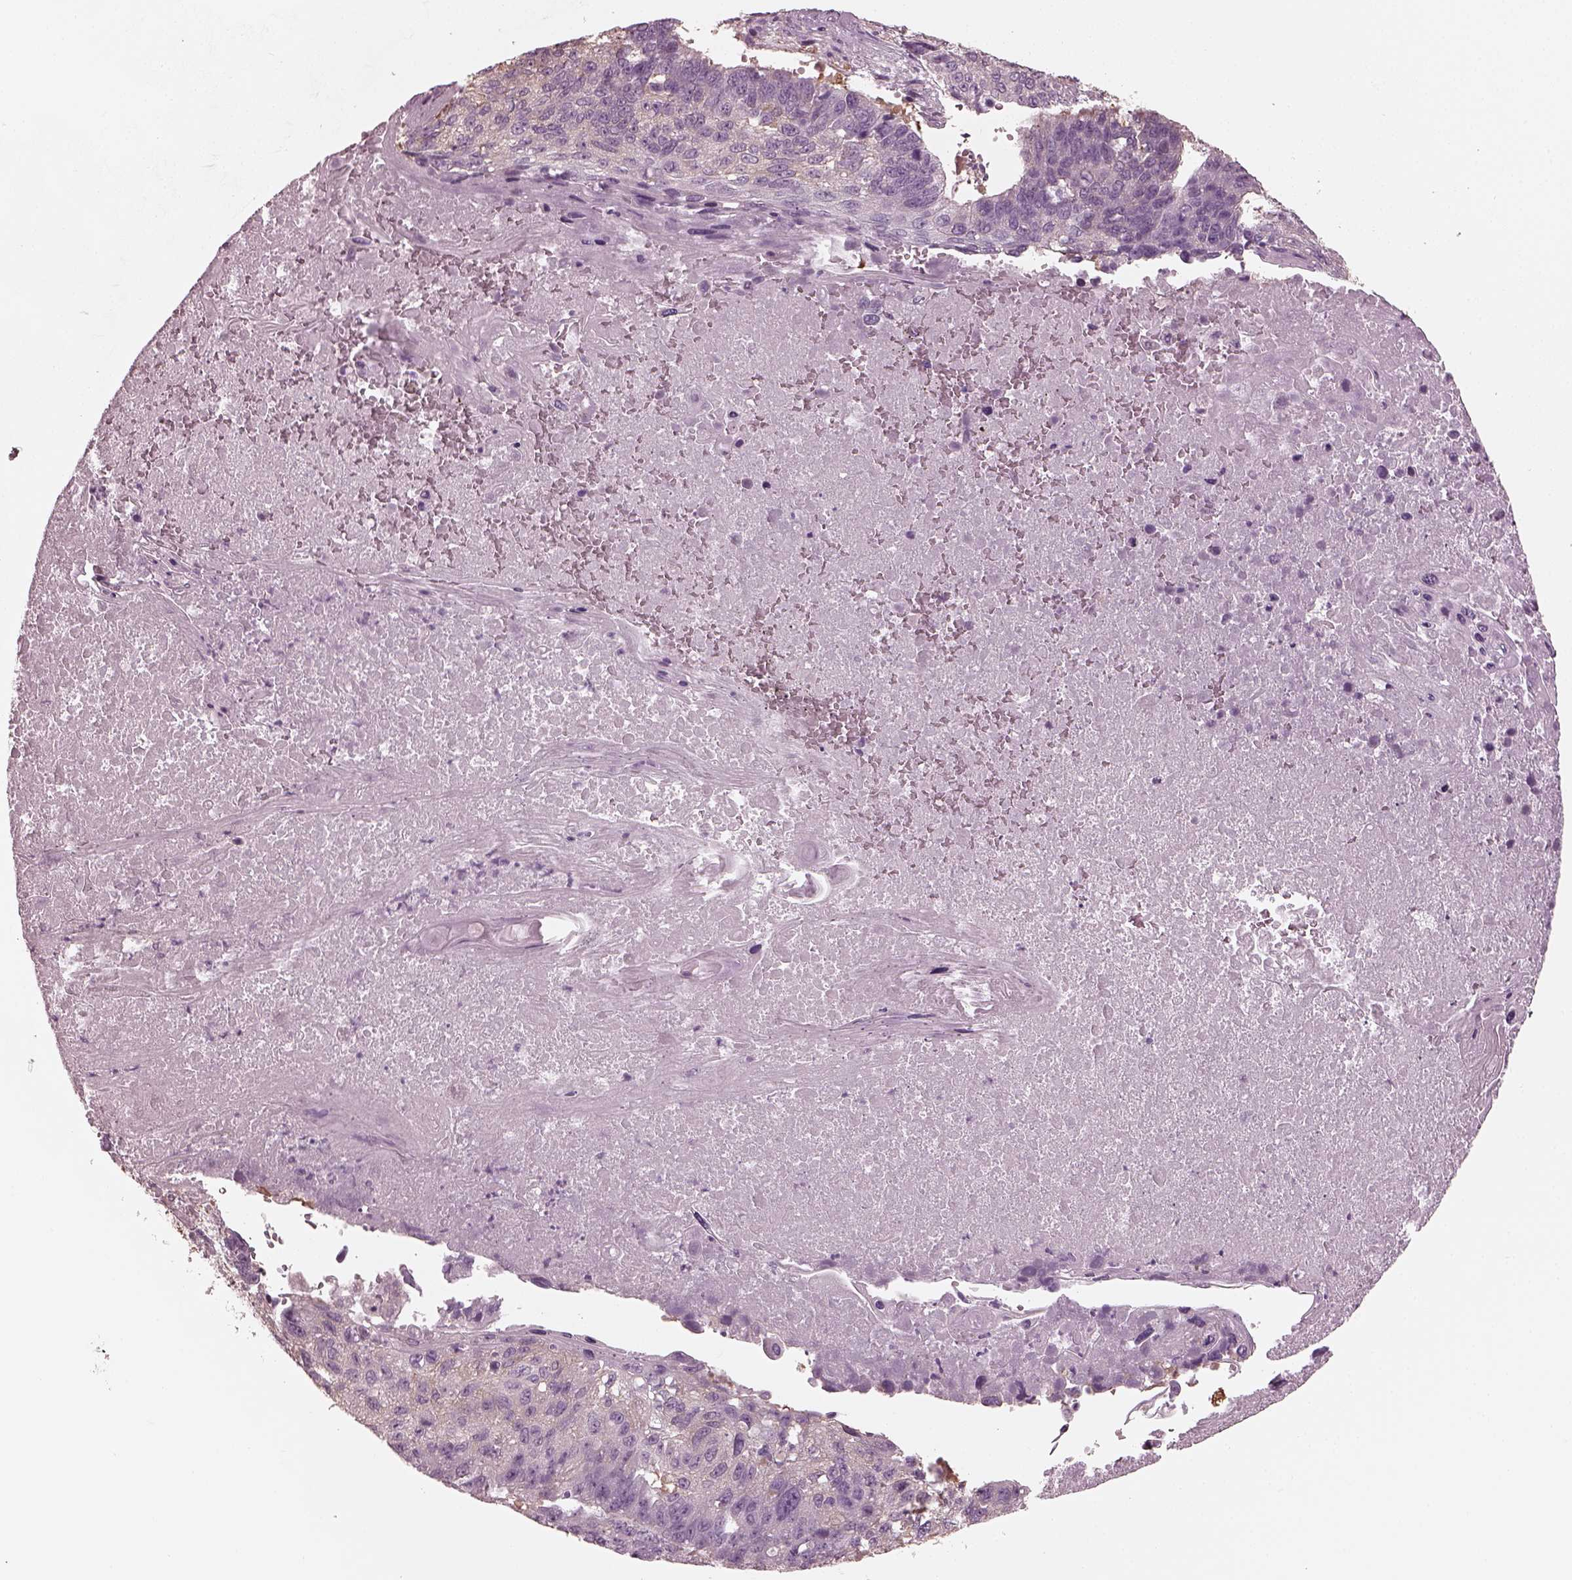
{"staining": {"intensity": "negative", "quantity": "none", "location": "none"}, "tissue": "lung cancer", "cell_type": "Tumor cells", "image_type": "cancer", "snomed": [{"axis": "morphology", "description": "Squamous cell carcinoma, NOS"}, {"axis": "topography", "description": "Lung"}], "caption": "High magnification brightfield microscopy of lung cancer stained with DAB (3,3'-diaminobenzidine) (brown) and counterstained with hematoxylin (blue): tumor cells show no significant staining.", "gene": "EIF4E1B", "patient": {"sex": "male", "age": 73}}